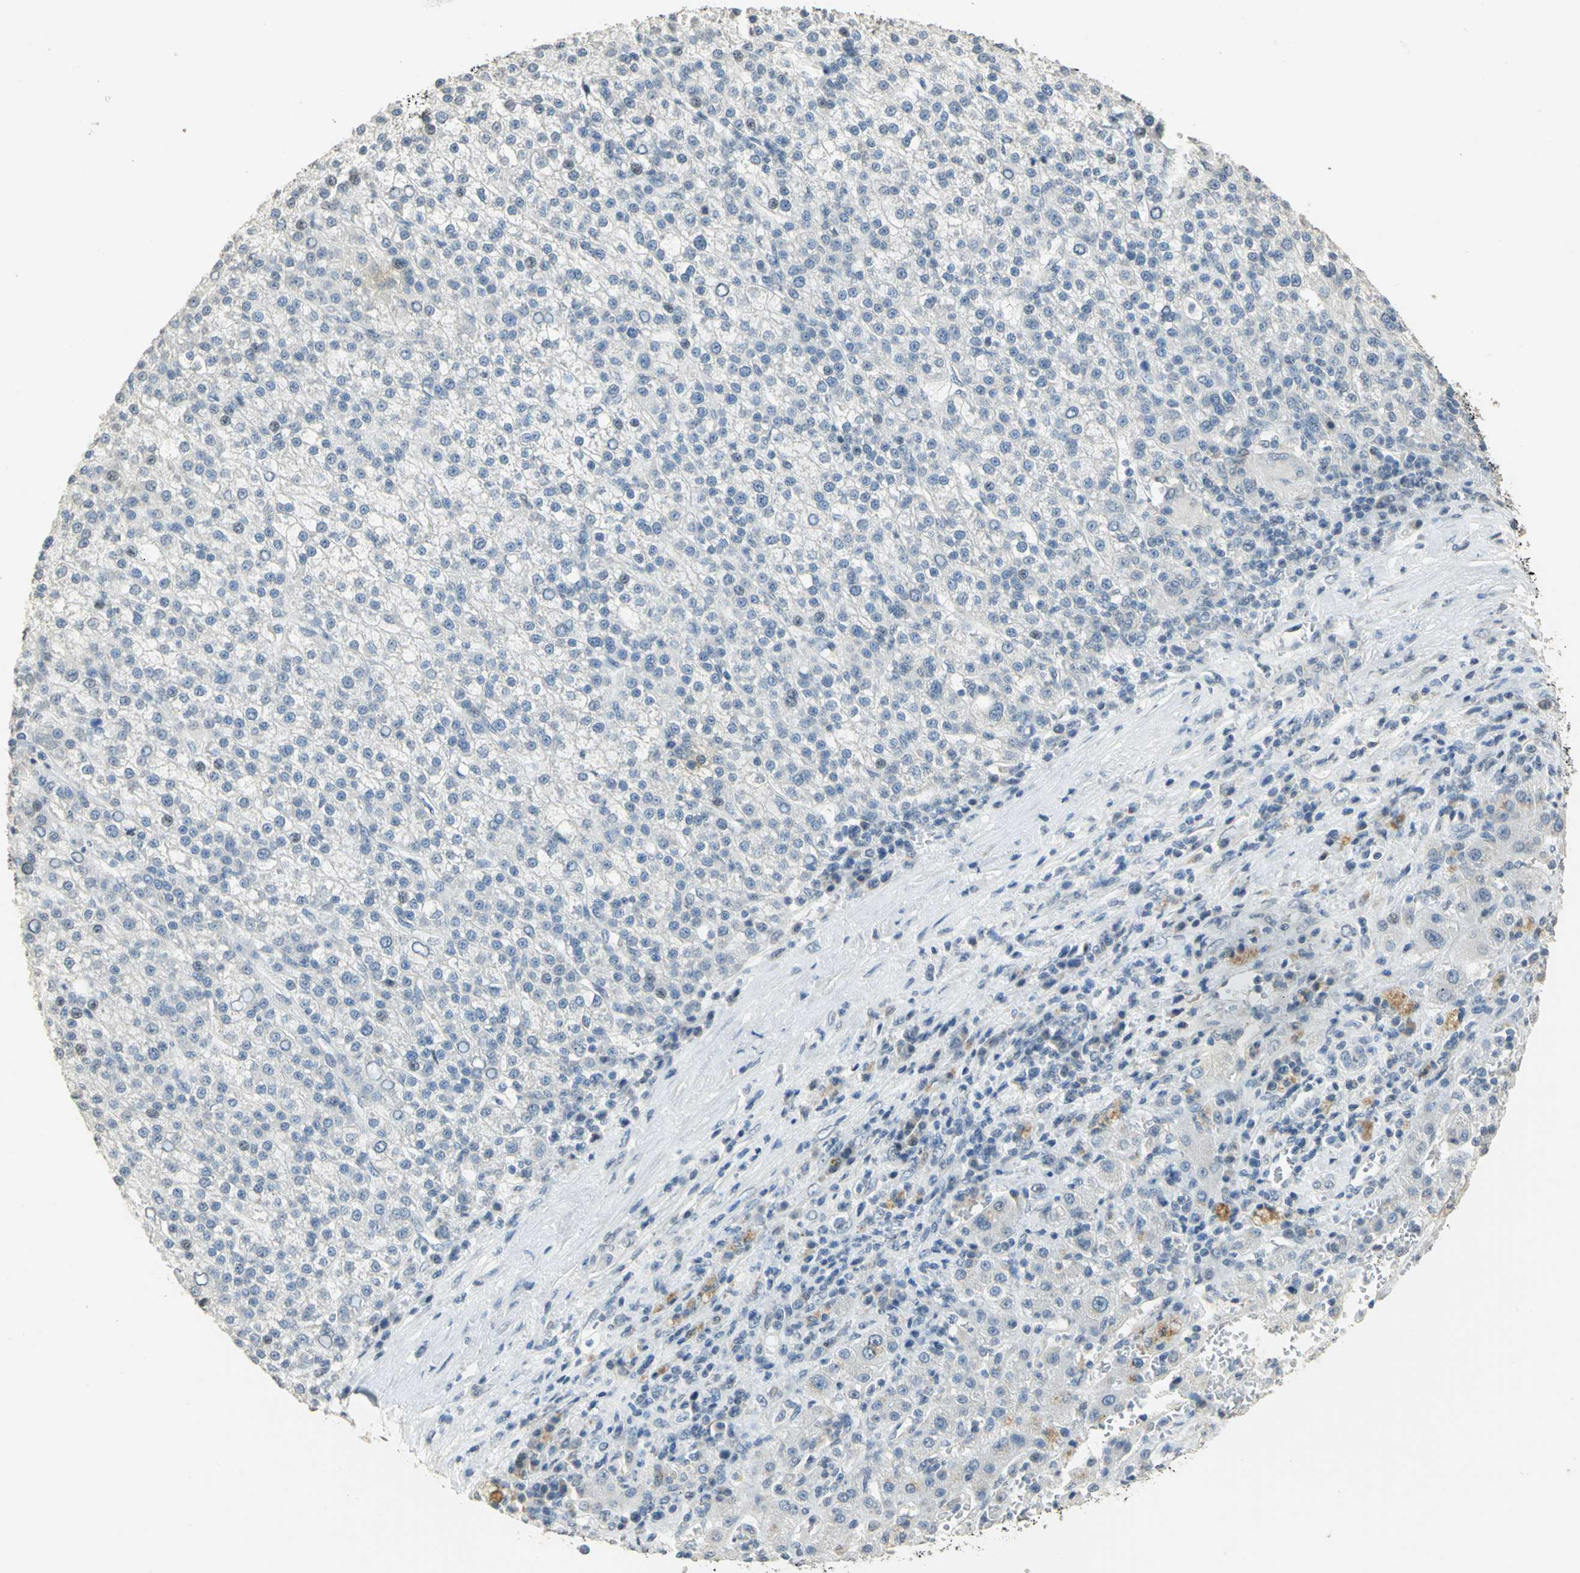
{"staining": {"intensity": "negative", "quantity": "none", "location": "none"}, "tissue": "liver cancer", "cell_type": "Tumor cells", "image_type": "cancer", "snomed": [{"axis": "morphology", "description": "Carcinoma, Hepatocellular, NOS"}, {"axis": "topography", "description": "Liver"}], "caption": "The immunohistochemistry (IHC) micrograph has no significant positivity in tumor cells of liver hepatocellular carcinoma tissue. (DAB immunohistochemistry, high magnification).", "gene": "DNAJB6", "patient": {"sex": "female", "age": 58}}